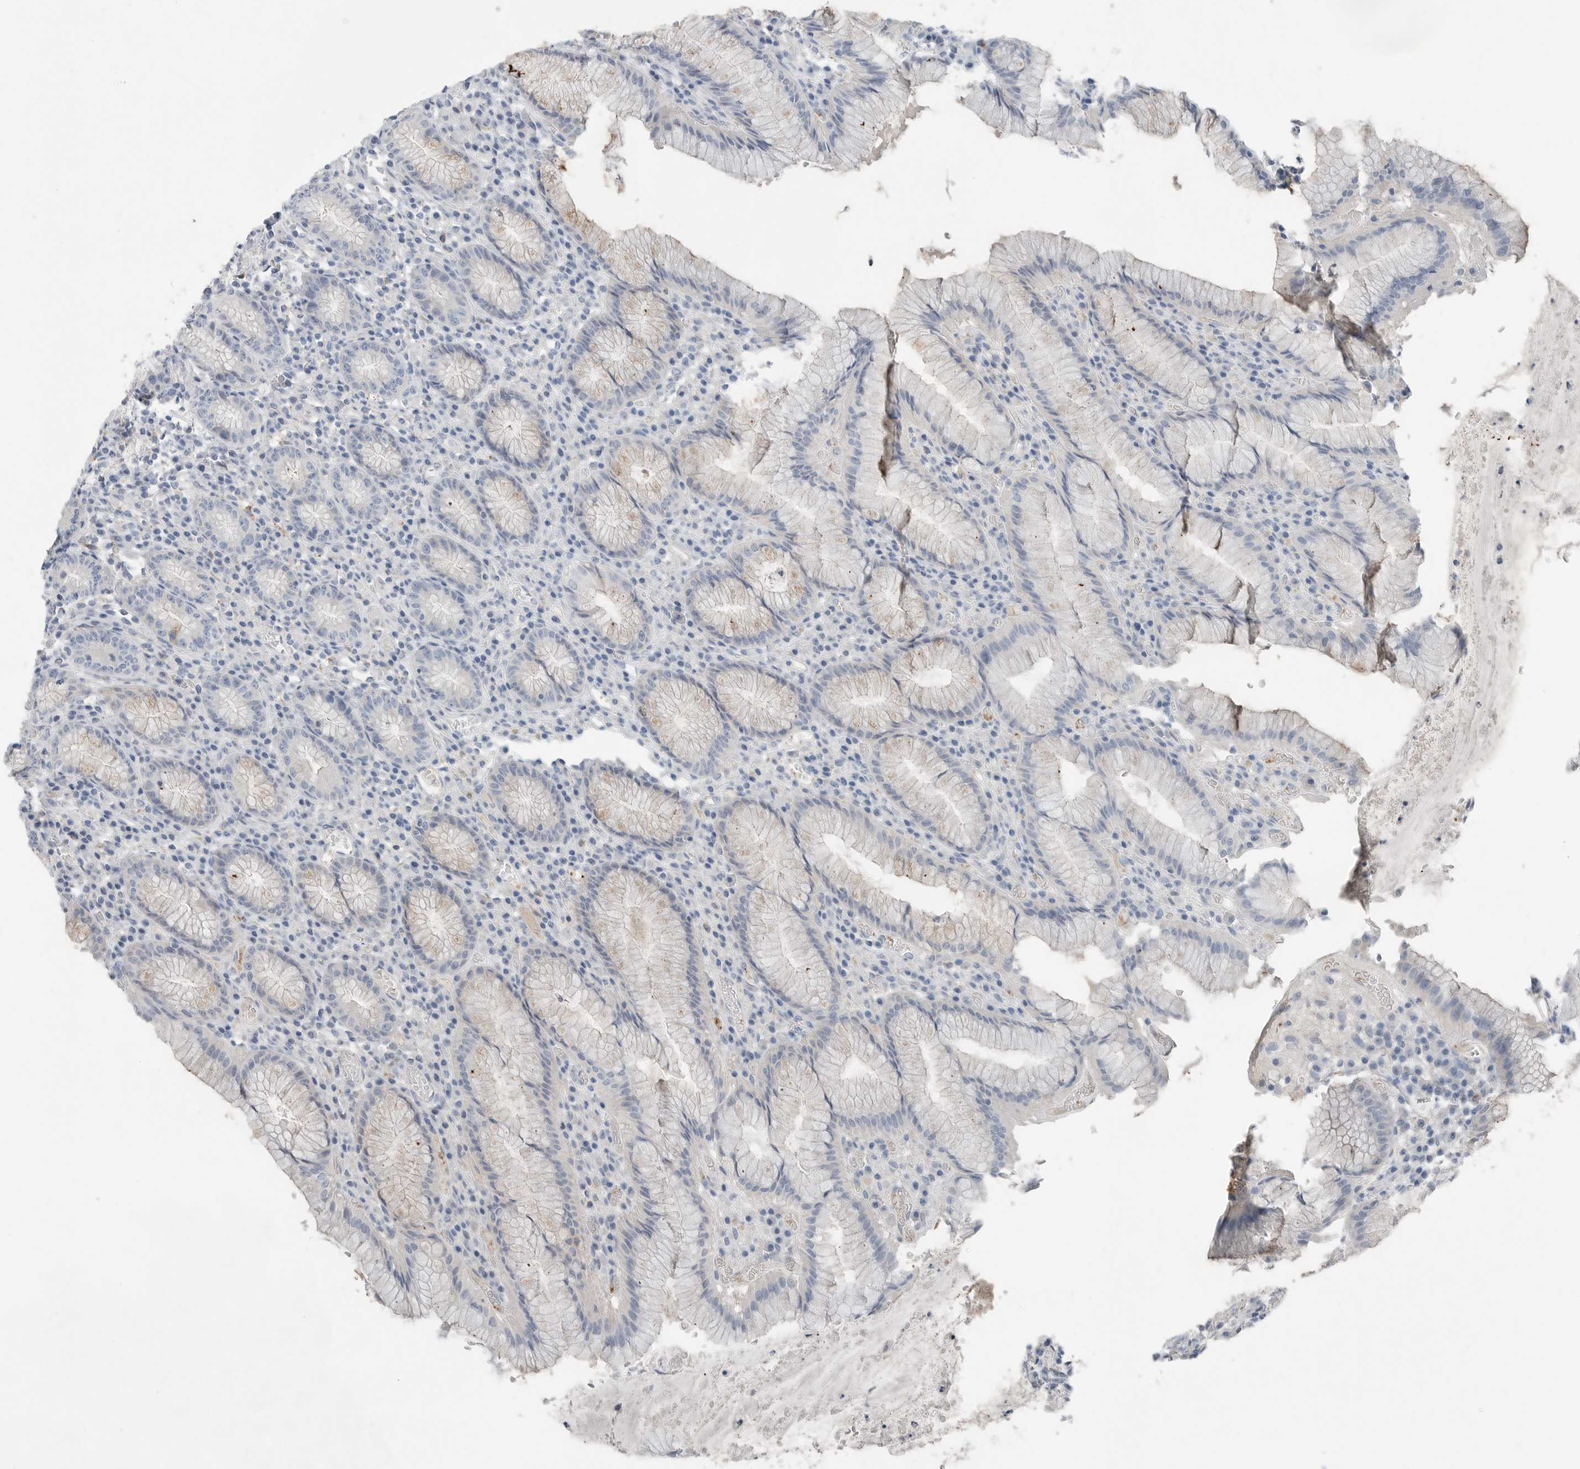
{"staining": {"intensity": "weak", "quantity": "<25%", "location": "cytoplasmic/membranous"}, "tissue": "stomach", "cell_type": "Glandular cells", "image_type": "normal", "snomed": [{"axis": "morphology", "description": "Normal tissue, NOS"}, {"axis": "topography", "description": "Stomach"}], "caption": "Histopathology image shows no significant protein positivity in glandular cells of normal stomach.", "gene": "SERPINB7", "patient": {"sex": "male", "age": 55}}